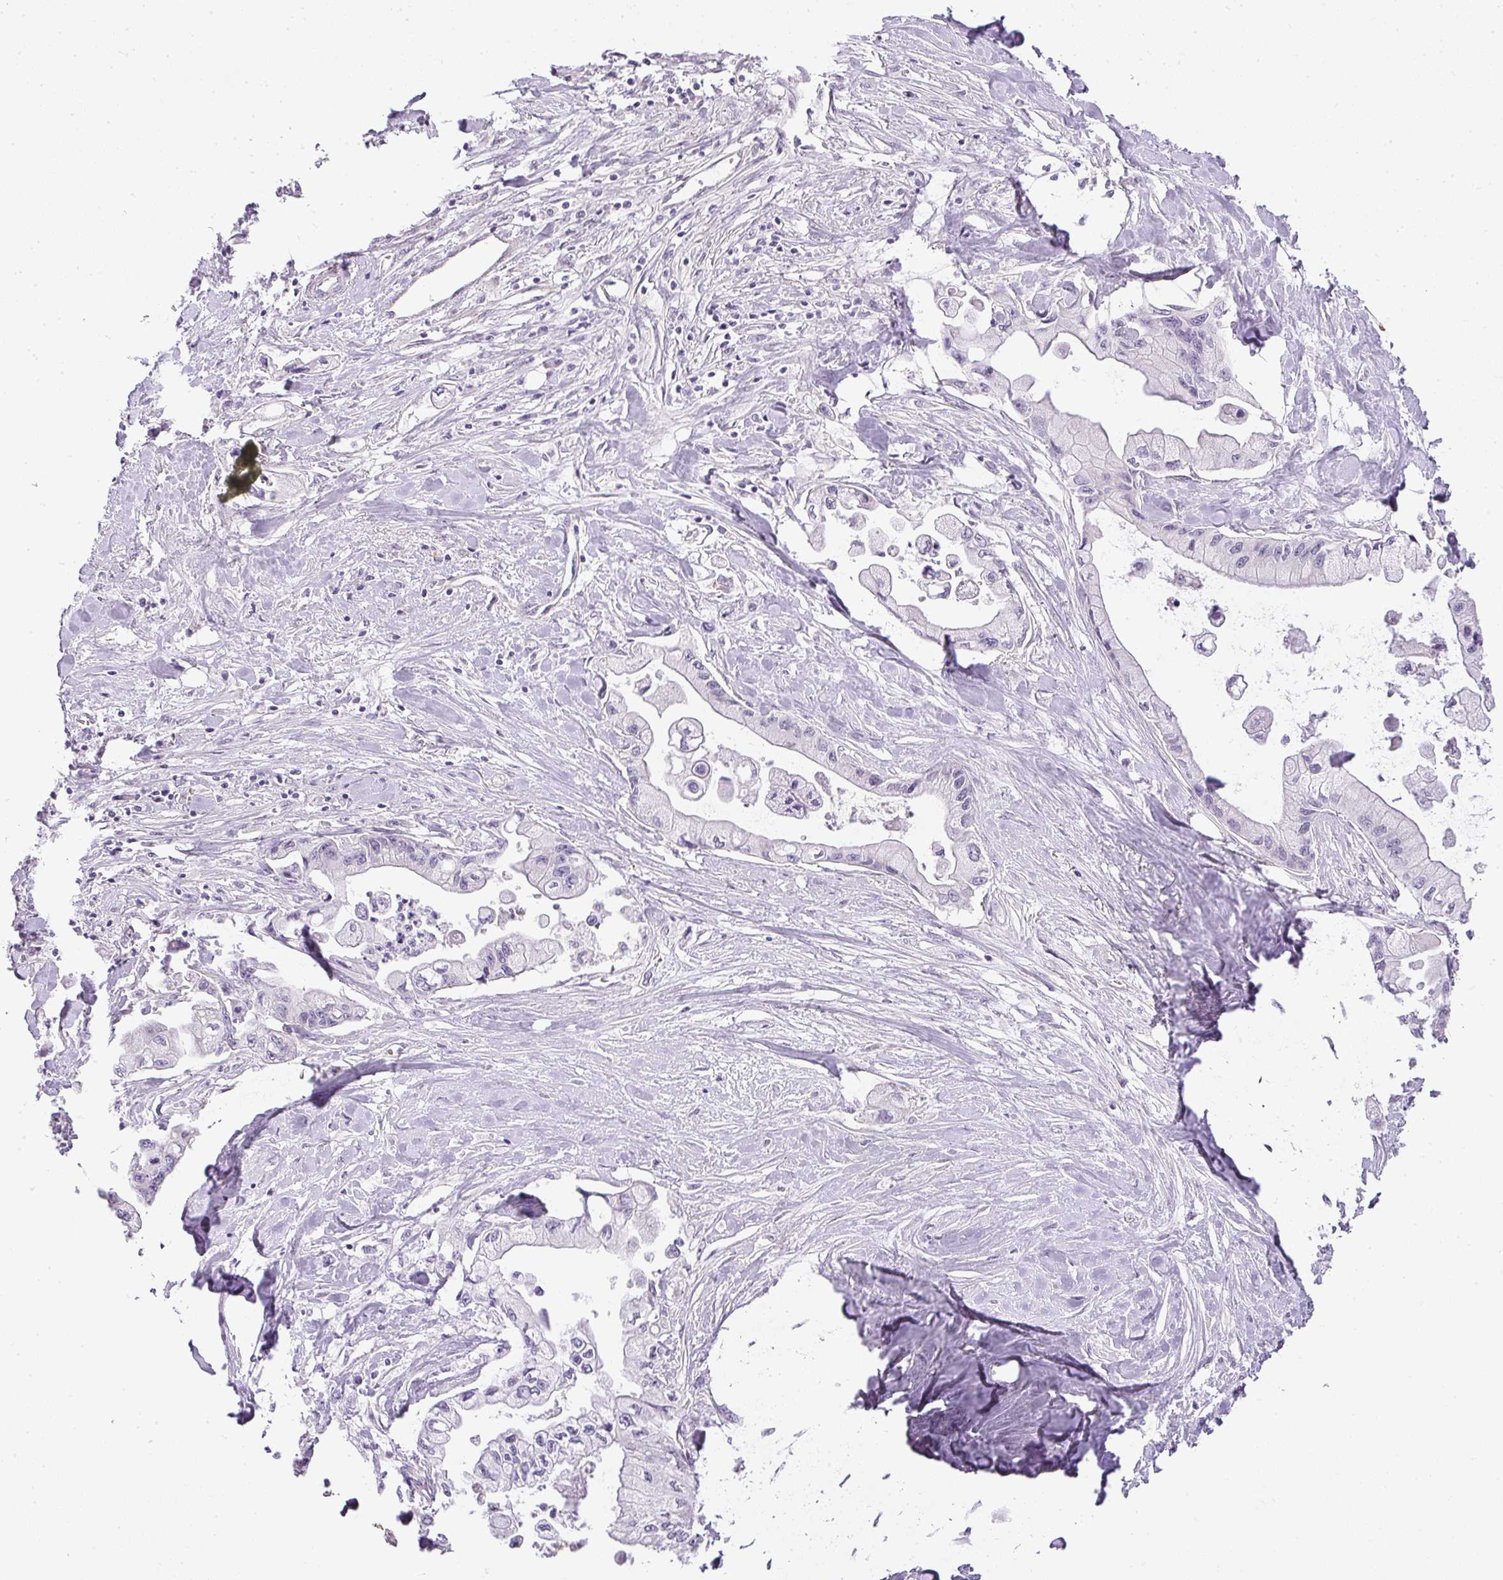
{"staining": {"intensity": "negative", "quantity": "none", "location": "none"}, "tissue": "pancreatic cancer", "cell_type": "Tumor cells", "image_type": "cancer", "snomed": [{"axis": "morphology", "description": "Adenocarcinoma, NOS"}, {"axis": "topography", "description": "Pancreas"}], "caption": "Protein analysis of pancreatic cancer displays no significant positivity in tumor cells.", "gene": "RAX2", "patient": {"sex": "male", "age": 61}}